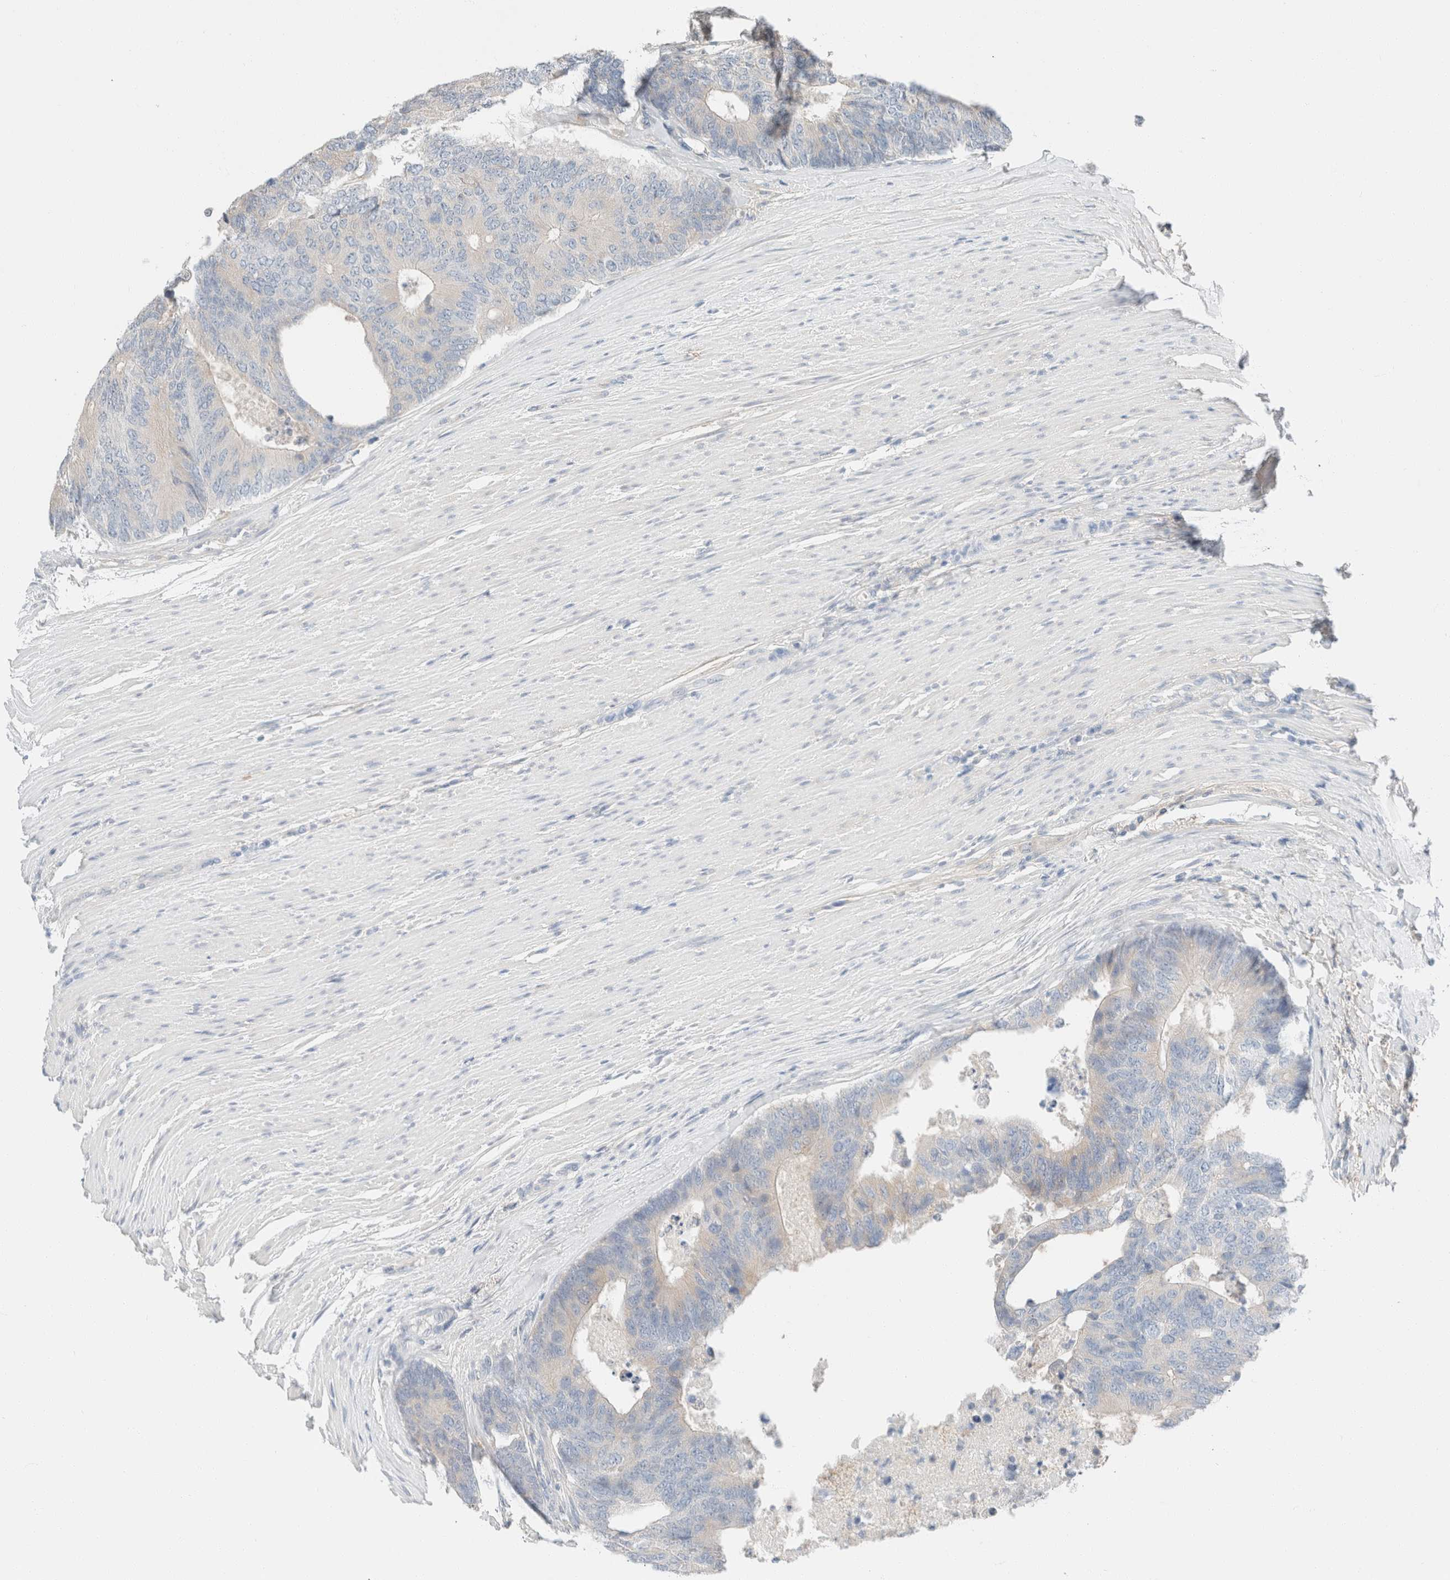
{"staining": {"intensity": "weak", "quantity": "25%-75%", "location": "cytoplasmic/membranous"}, "tissue": "colorectal cancer", "cell_type": "Tumor cells", "image_type": "cancer", "snomed": [{"axis": "morphology", "description": "Adenocarcinoma, NOS"}, {"axis": "topography", "description": "Colon"}], "caption": "High-magnification brightfield microscopy of colorectal cancer (adenocarcinoma) stained with DAB (3,3'-diaminobenzidine) (brown) and counterstained with hematoxylin (blue). tumor cells exhibit weak cytoplasmic/membranous expression is present in about25%-75% of cells.", "gene": "PCM1", "patient": {"sex": "female", "age": 67}}